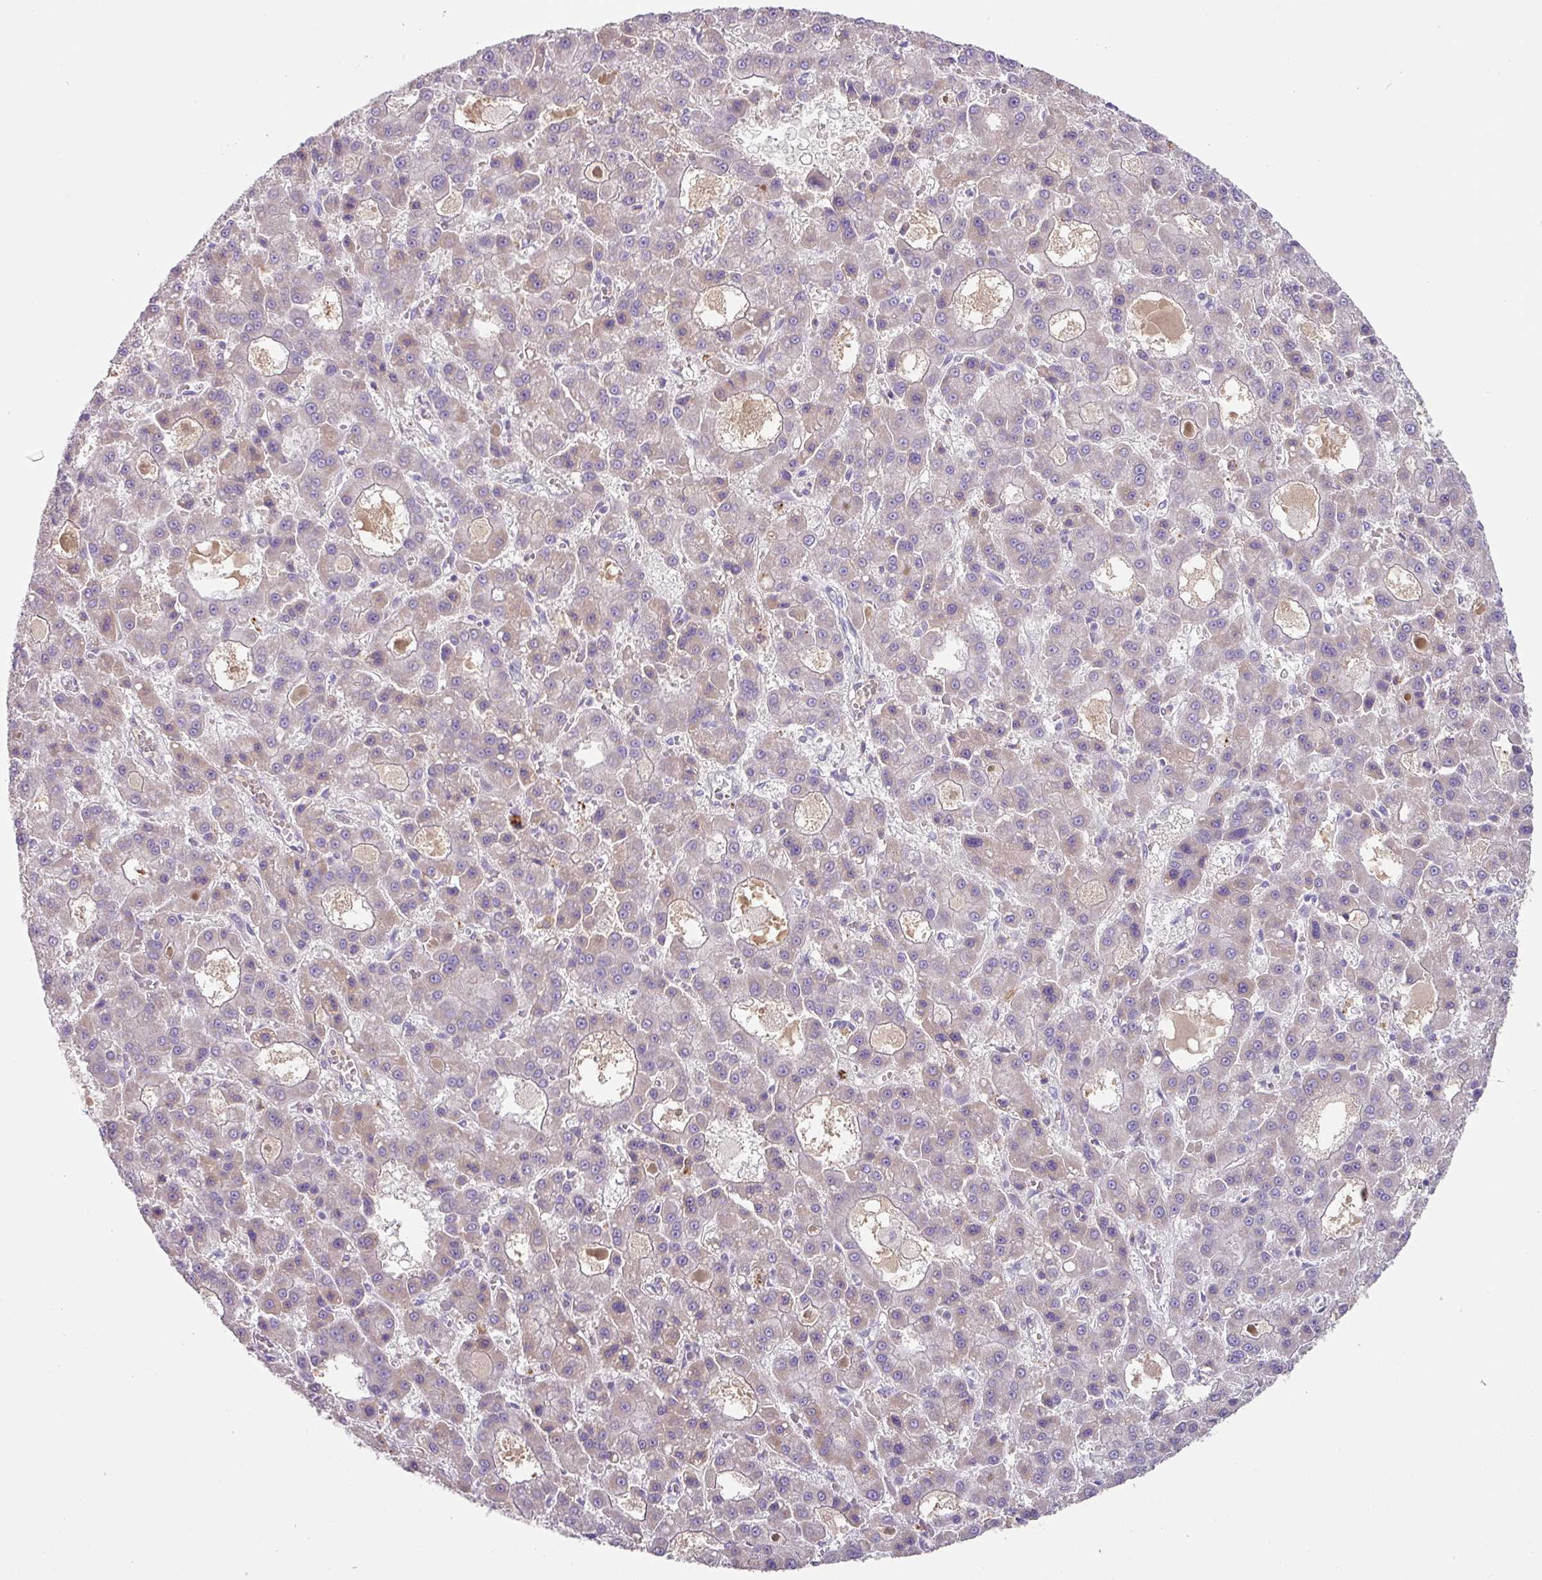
{"staining": {"intensity": "negative", "quantity": "none", "location": "none"}, "tissue": "liver cancer", "cell_type": "Tumor cells", "image_type": "cancer", "snomed": [{"axis": "morphology", "description": "Carcinoma, Hepatocellular, NOS"}, {"axis": "topography", "description": "Liver"}], "caption": "The photomicrograph displays no significant positivity in tumor cells of liver cancer.", "gene": "PLEKHH3", "patient": {"sex": "male", "age": 70}}